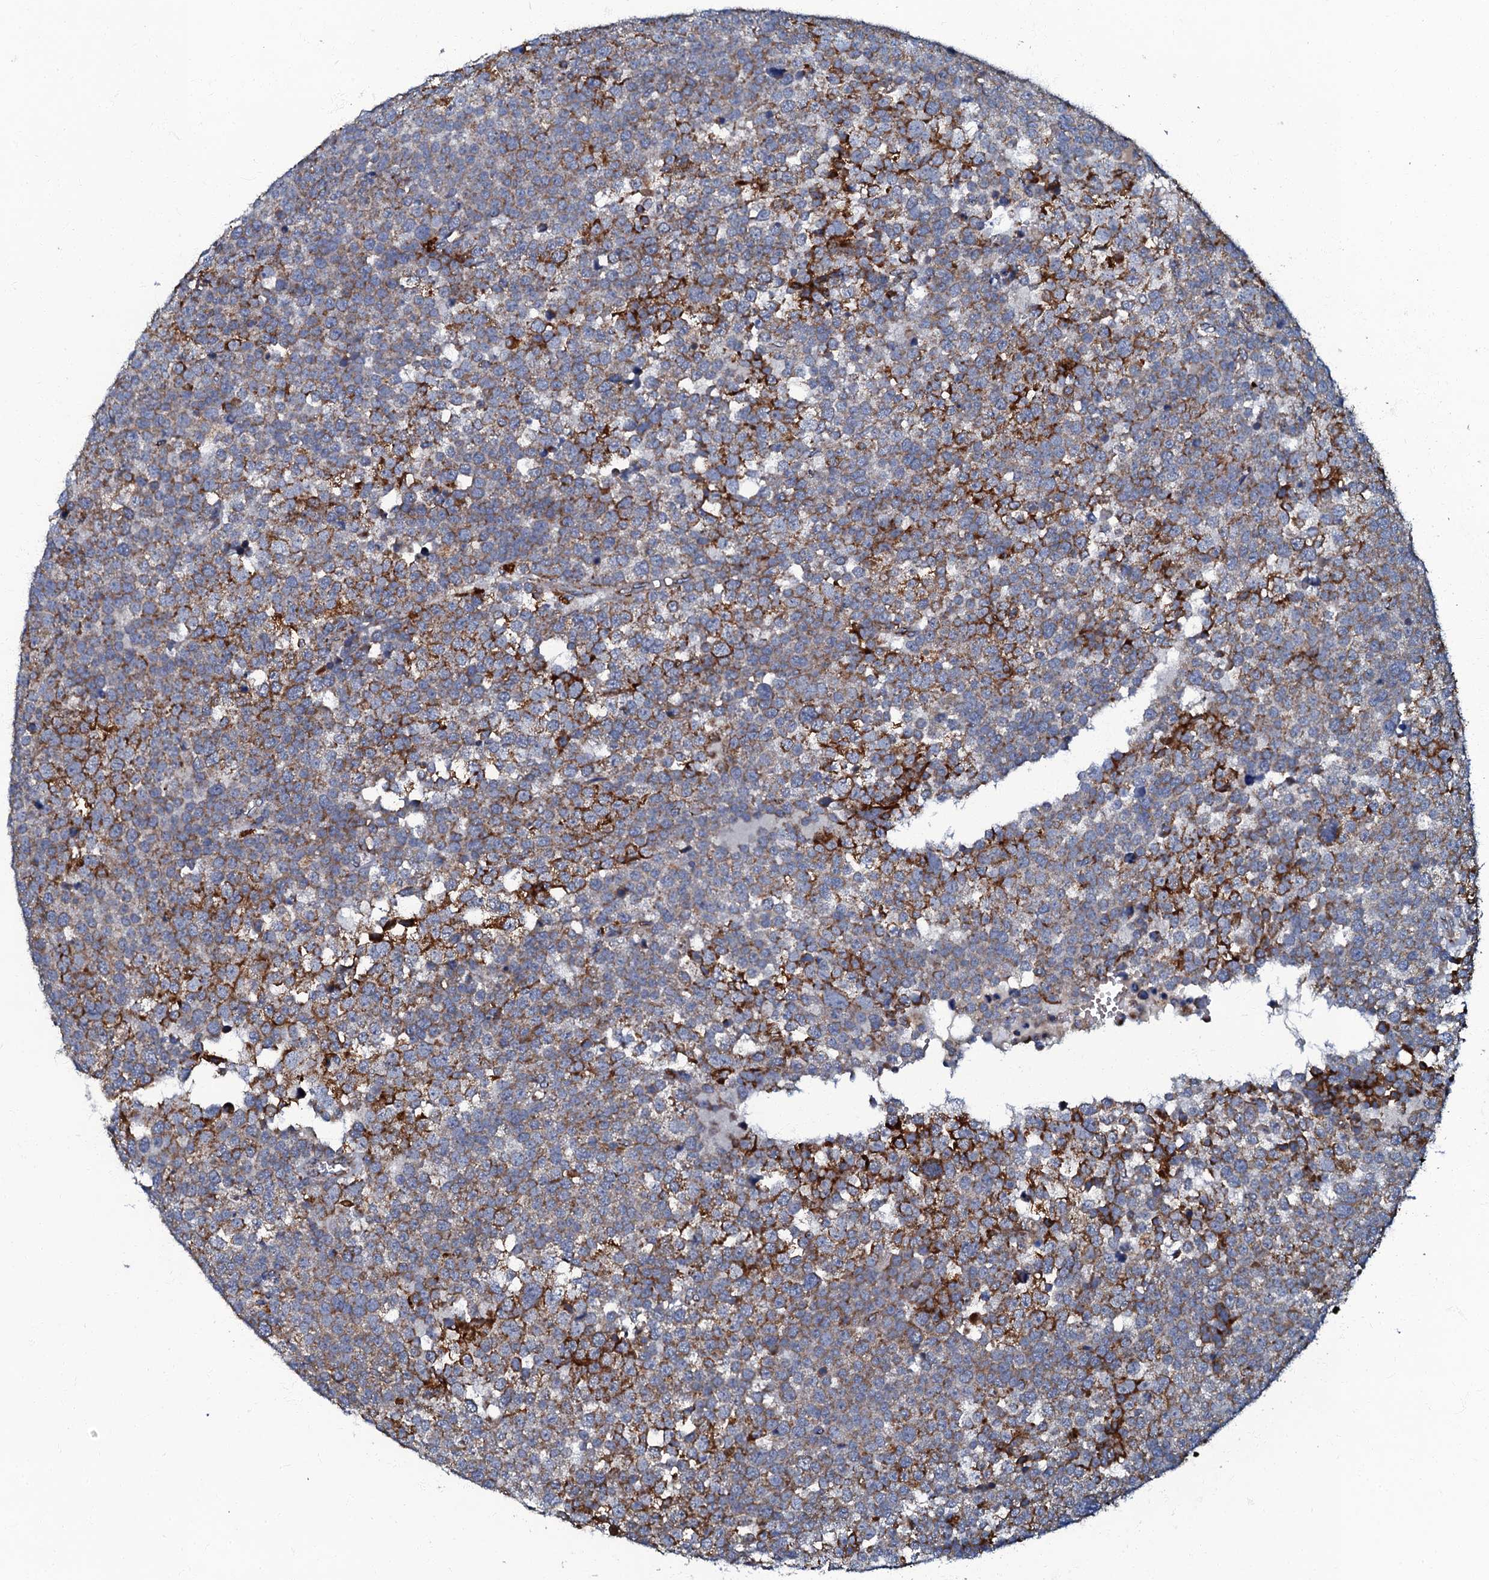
{"staining": {"intensity": "strong", "quantity": "25%-75%", "location": "cytoplasmic/membranous"}, "tissue": "testis cancer", "cell_type": "Tumor cells", "image_type": "cancer", "snomed": [{"axis": "morphology", "description": "Seminoma, NOS"}, {"axis": "topography", "description": "Testis"}], "caption": "Strong cytoplasmic/membranous positivity is identified in approximately 25%-75% of tumor cells in testis seminoma.", "gene": "NDUFA12", "patient": {"sex": "male", "age": 71}}